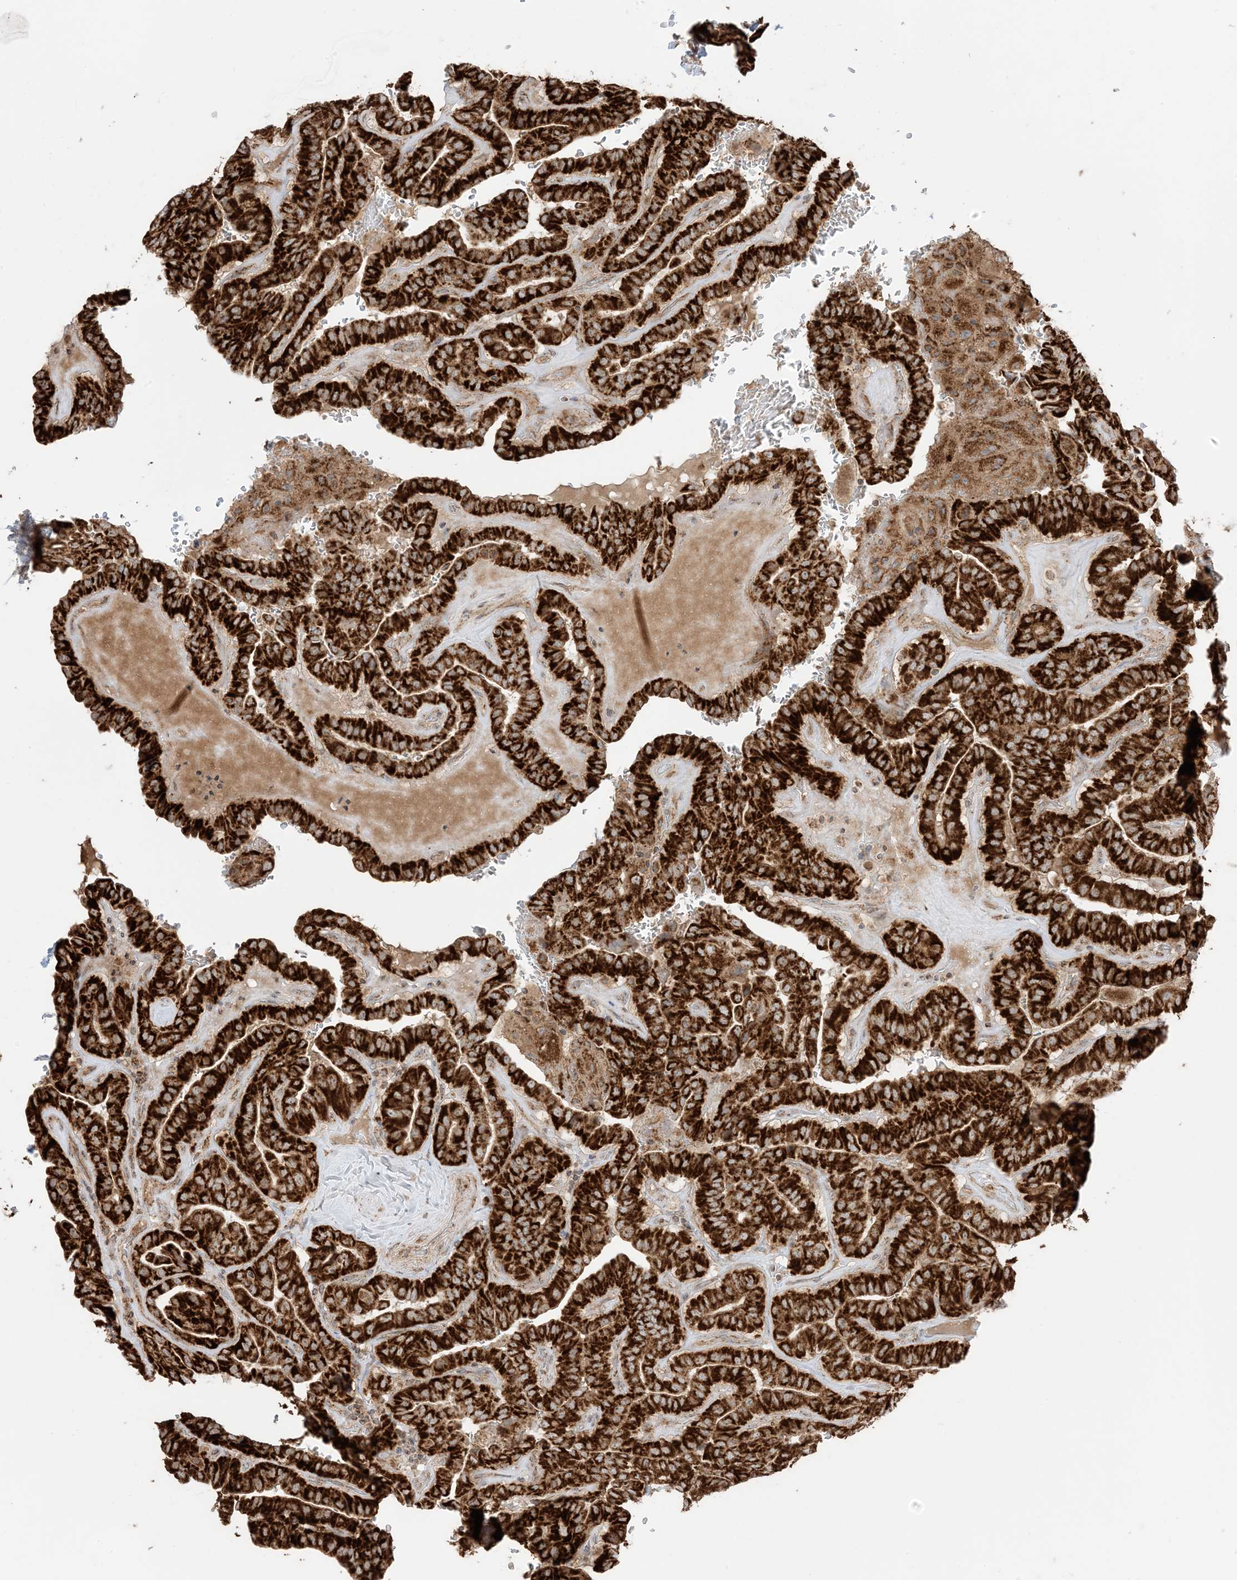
{"staining": {"intensity": "strong", "quantity": ">75%", "location": "cytoplasmic/membranous"}, "tissue": "thyroid cancer", "cell_type": "Tumor cells", "image_type": "cancer", "snomed": [{"axis": "morphology", "description": "Papillary adenocarcinoma, NOS"}, {"axis": "topography", "description": "Thyroid gland"}], "caption": "Brown immunohistochemical staining in thyroid papillary adenocarcinoma shows strong cytoplasmic/membranous expression in about >75% of tumor cells. (brown staining indicates protein expression, while blue staining denotes nuclei).", "gene": "N4BP3", "patient": {"sex": "male", "age": 77}}